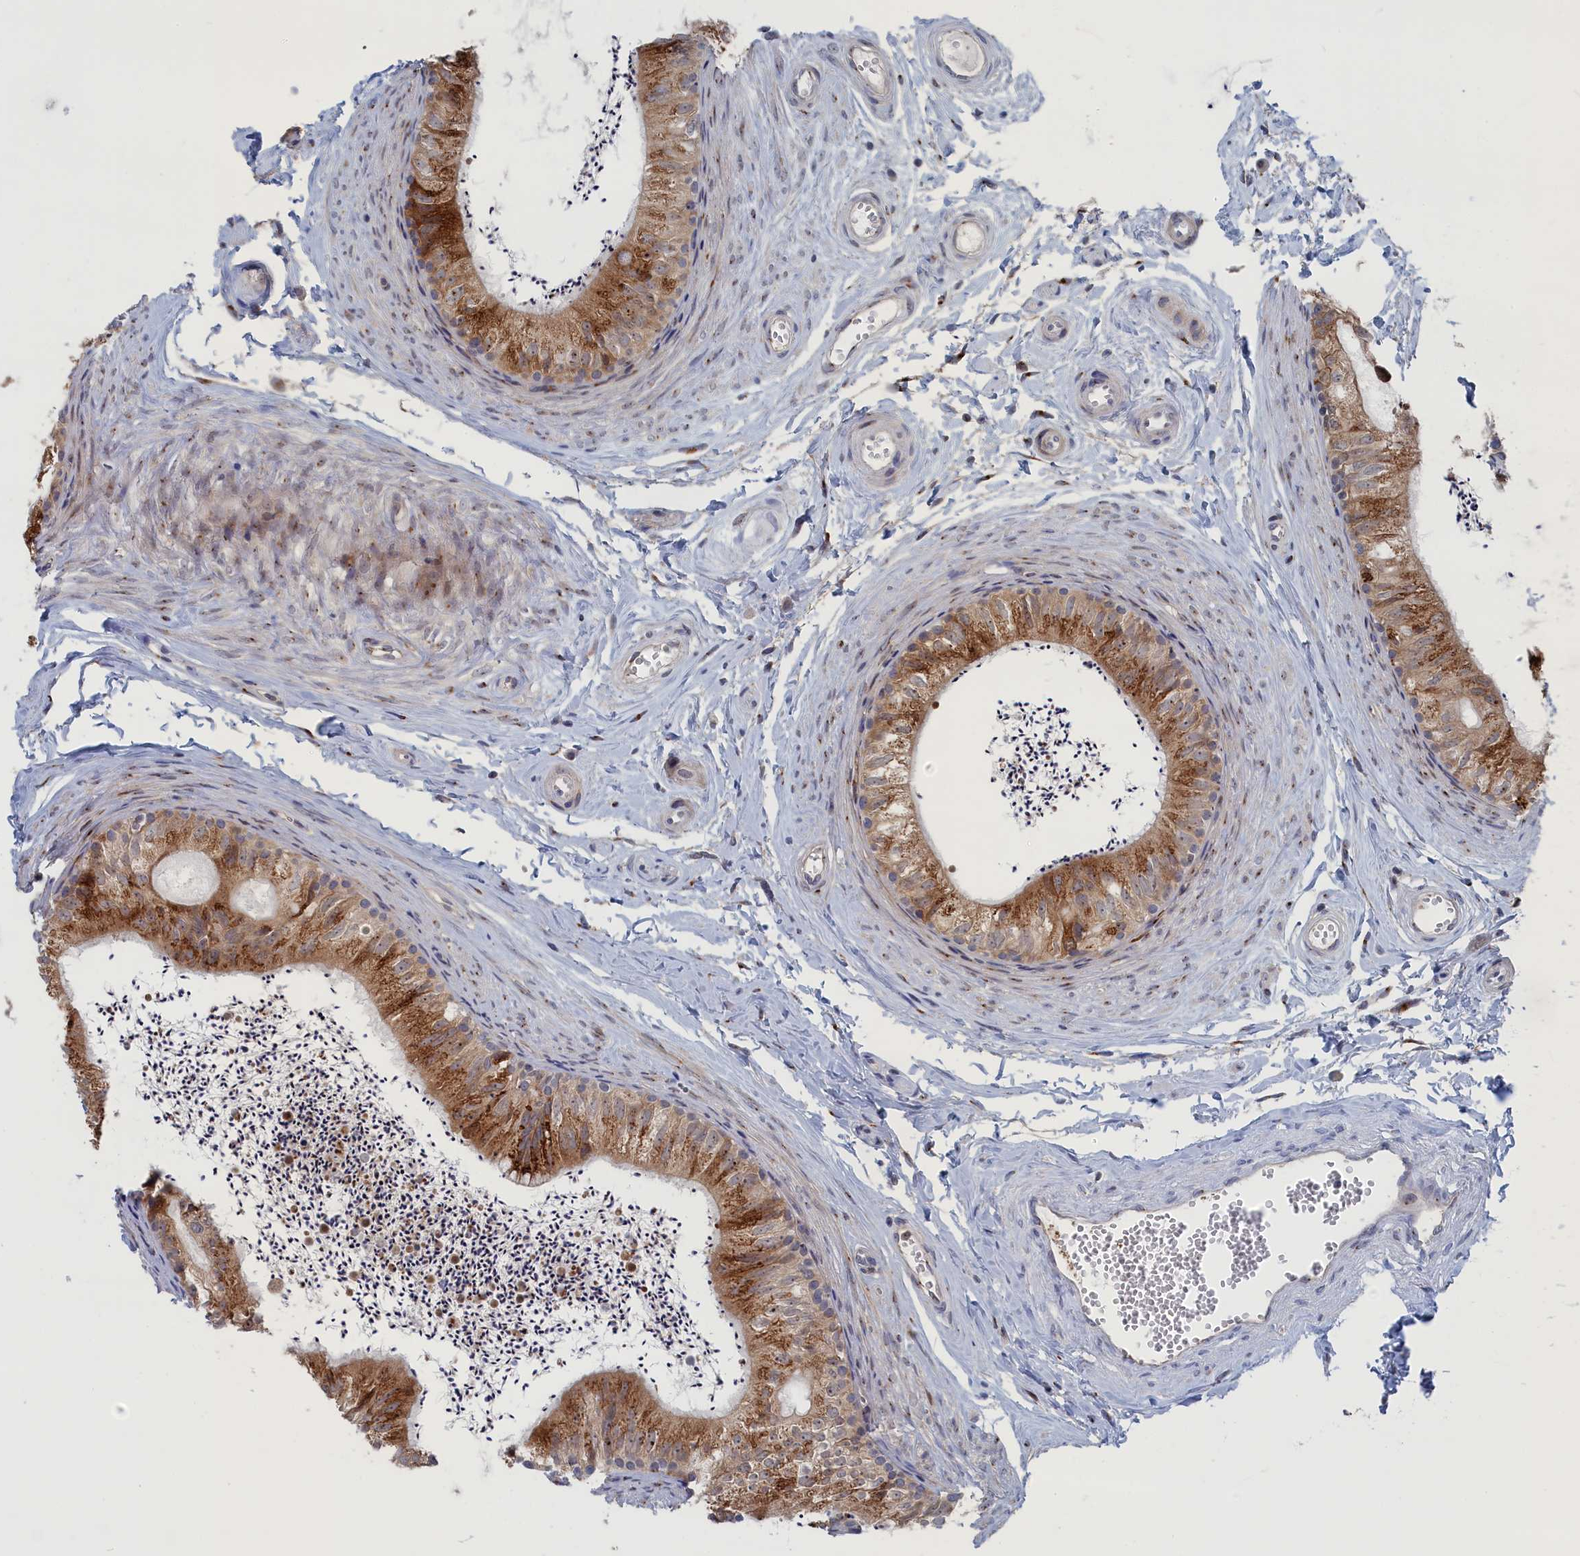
{"staining": {"intensity": "moderate", "quantity": ">75%", "location": "cytoplasmic/membranous,nuclear"}, "tissue": "epididymis", "cell_type": "Glandular cells", "image_type": "normal", "snomed": [{"axis": "morphology", "description": "Normal tissue, NOS"}, {"axis": "topography", "description": "Epididymis"}], "caption": "IHC of unremarkable epididymis shows medium levels of moderate cytoplasmic/membranous,nuclear staining in approximately >75% of glandular cells.", "gene": "IRX1", "patient": {"sex": "male", "age": 56}}